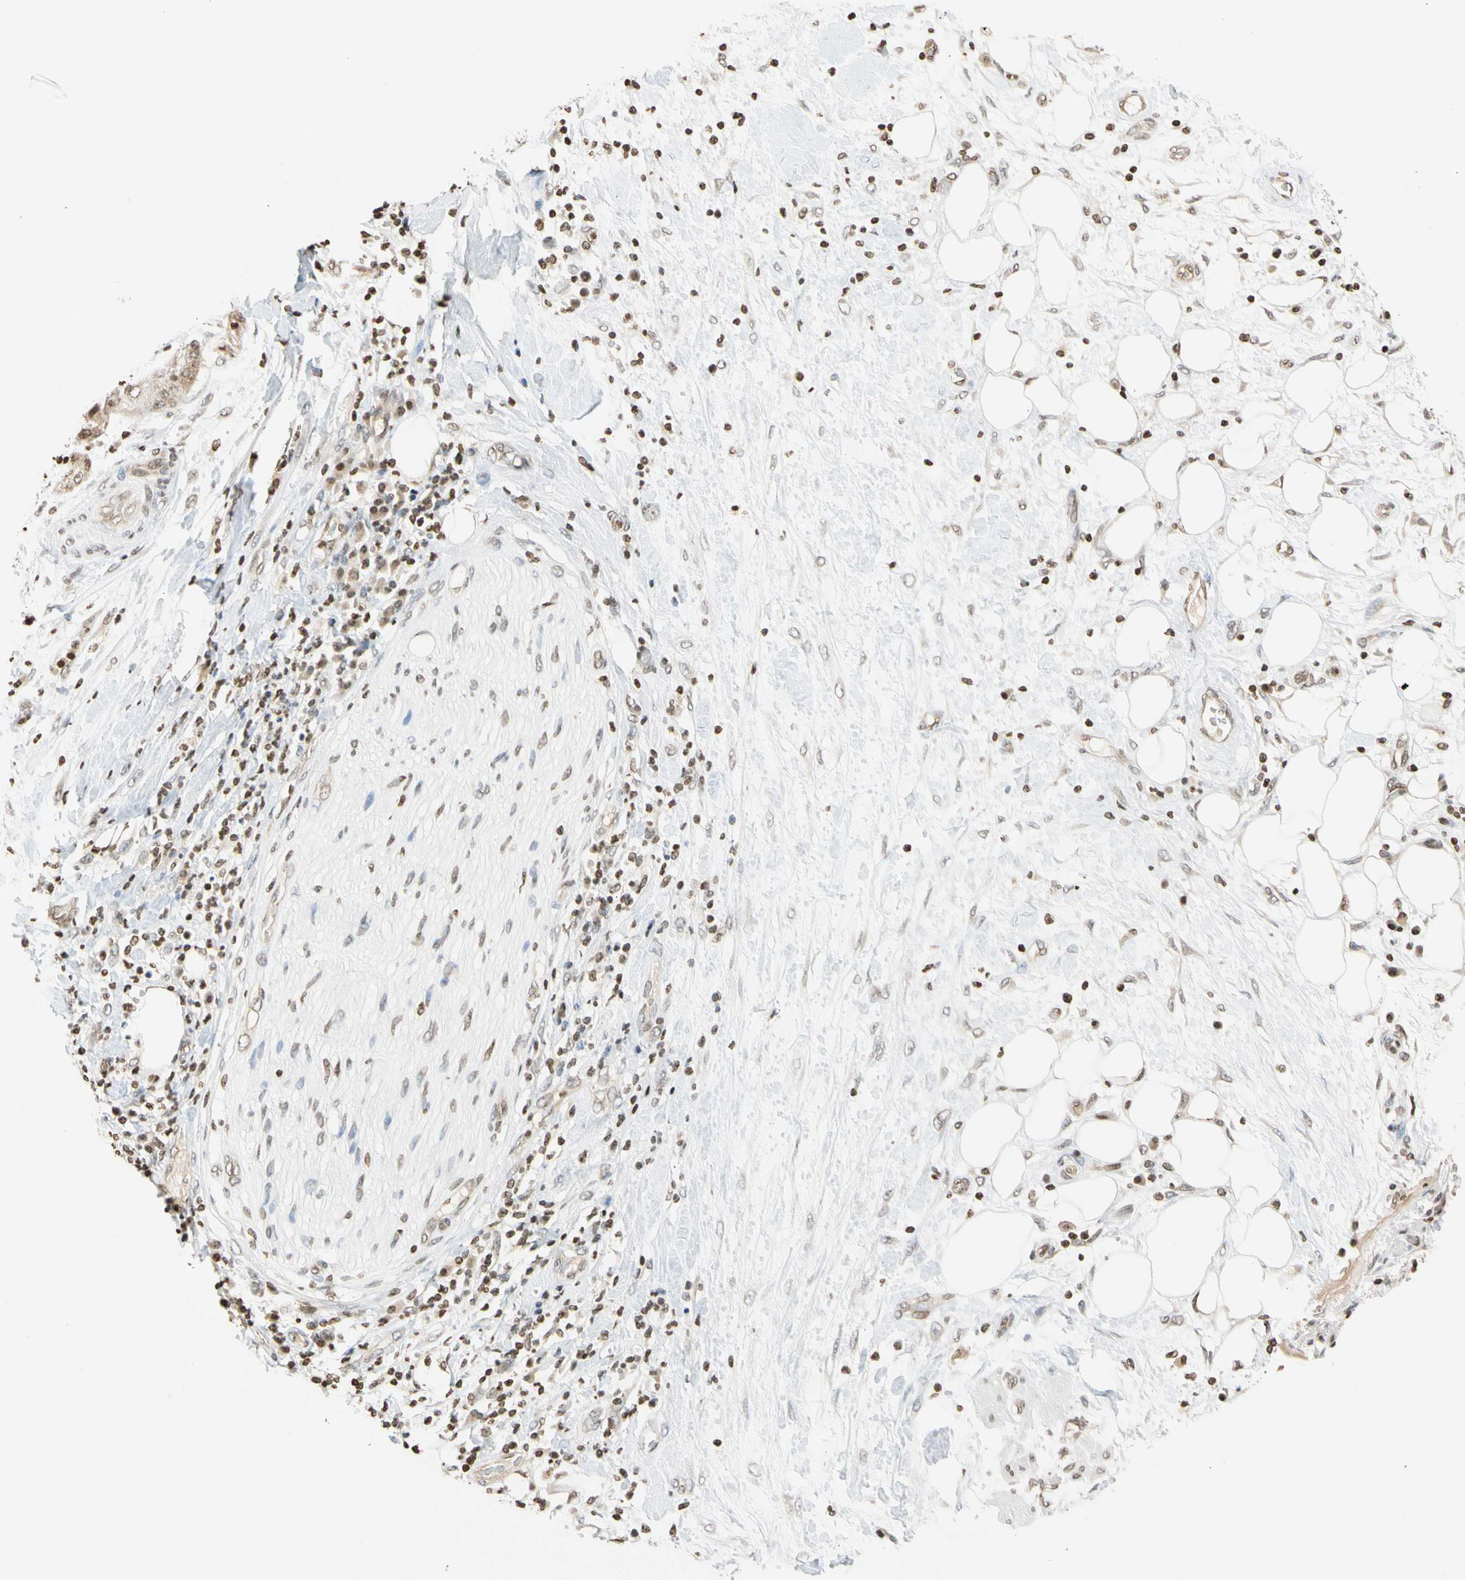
{"staining": {"intensity": "weak", "quantity": ">75%", "location": "cytoplasmic/membranous"}, "tissue": "pancreatic cancer", "cell_type": "Tumor cells", "image_type": "cancer", "snomed": [{"axis": "morphology", "description": "Adenocarcinoma, NOS"}, {"axis": "topography", "description": "Pancreas"}], "caption": "Immunohistochemistry (IHC) of pancreatic cancer demonstrates low levels of weak cytoplasmic/membranous staining in approximately >75% of tumor cells.", "gene": "GPX4", "patient": {"sex": "female", "age": 78}}